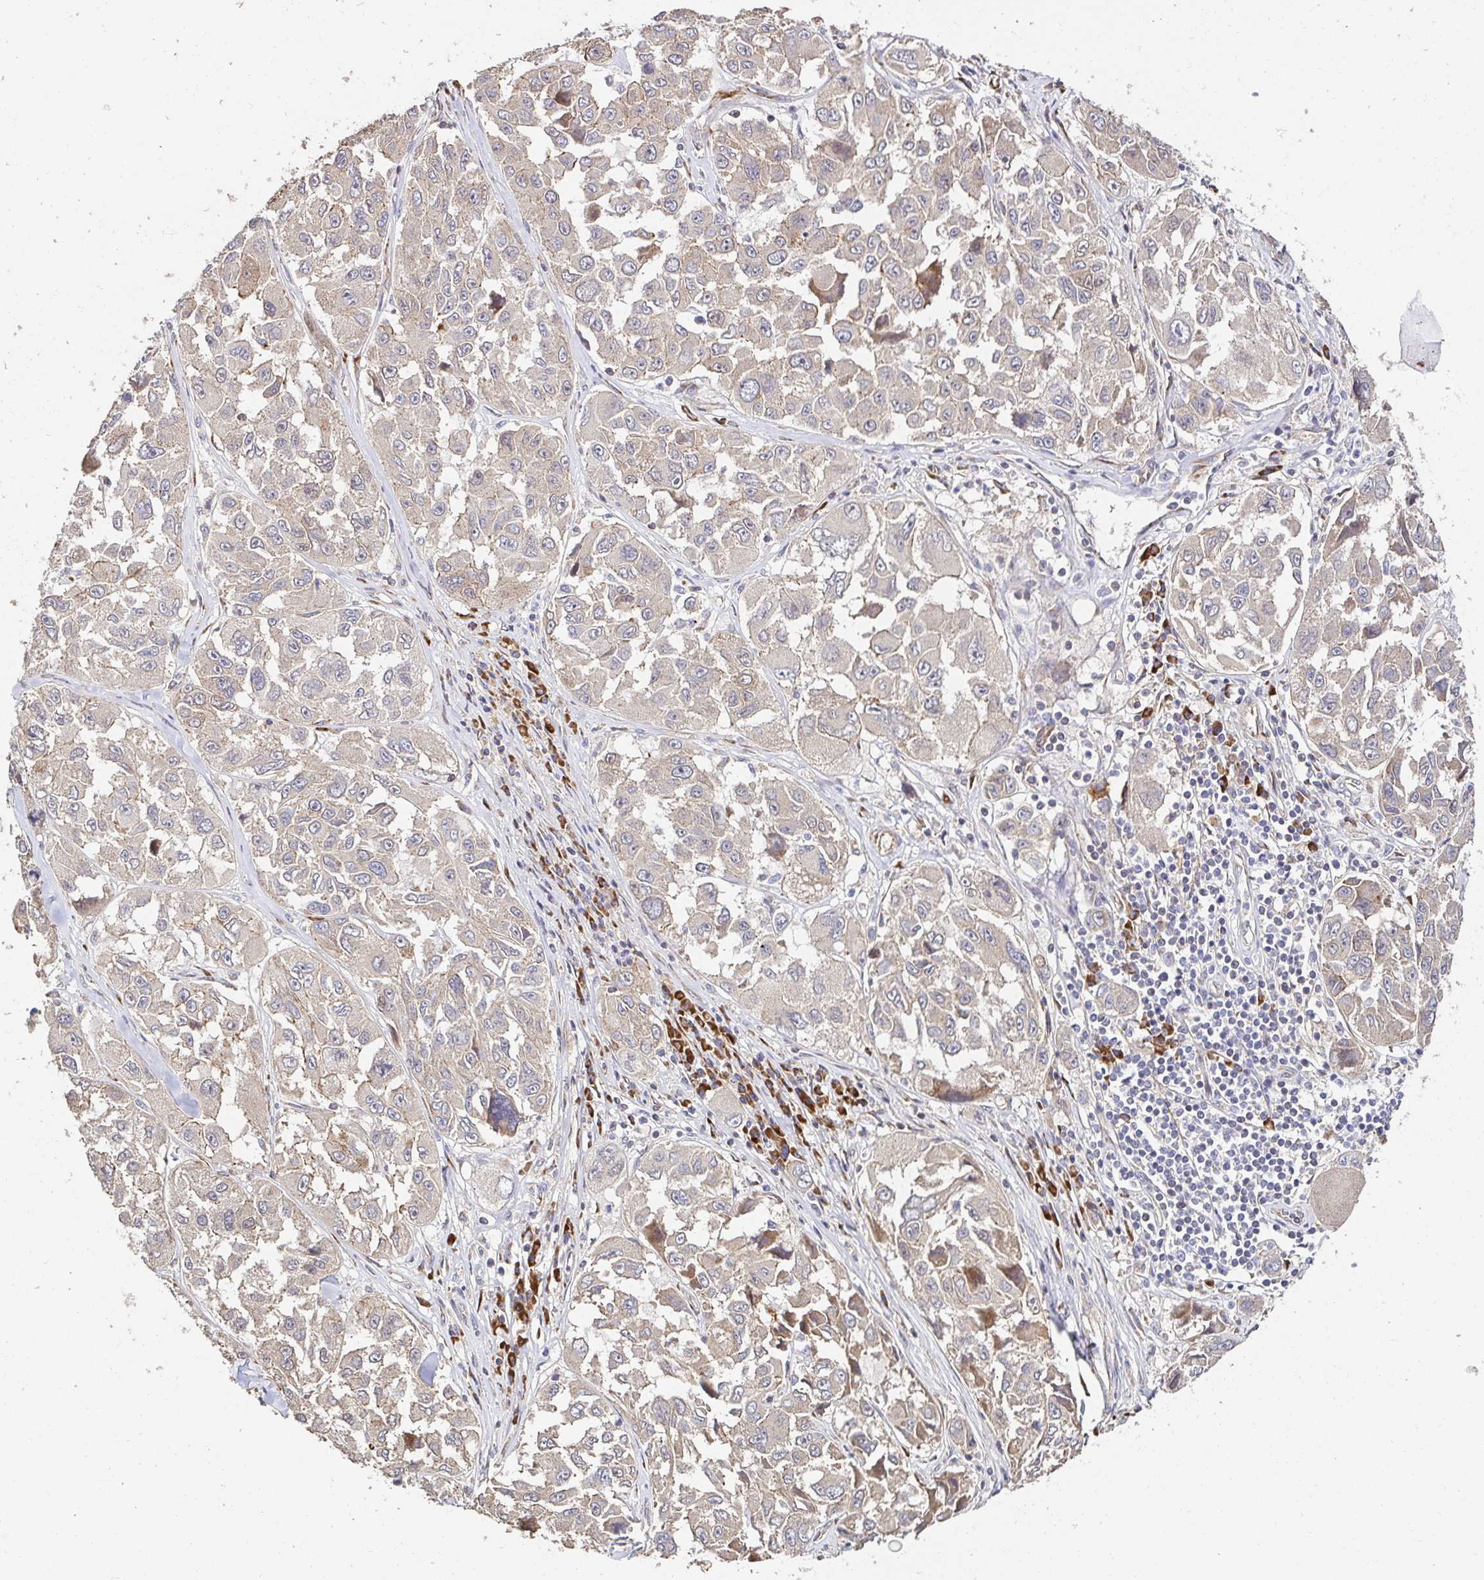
{"staining": {"intensity": "moderate", "quantity": "<25%", "location": "cytoplasmic/membranous"}, "tissue": "melanoma", "cell_type": "Tumor cells", "image_type": "cancer", "snomed": [{"axis": "morphology", "description": "Malignant melanoma, NOS"}, {"axis": "topography", "description": "Skin"}], "caption": "Malignant melanoma stained with DAB IHC demonstrates low levels of moderate cytoplasmic/membranous expression in about <25% of tumor cells. (brown staining indicates protein expression, while blue staining denotes nuclei).", "gene": "APBB1", "patient": {"sex": "female", "age": 66}}